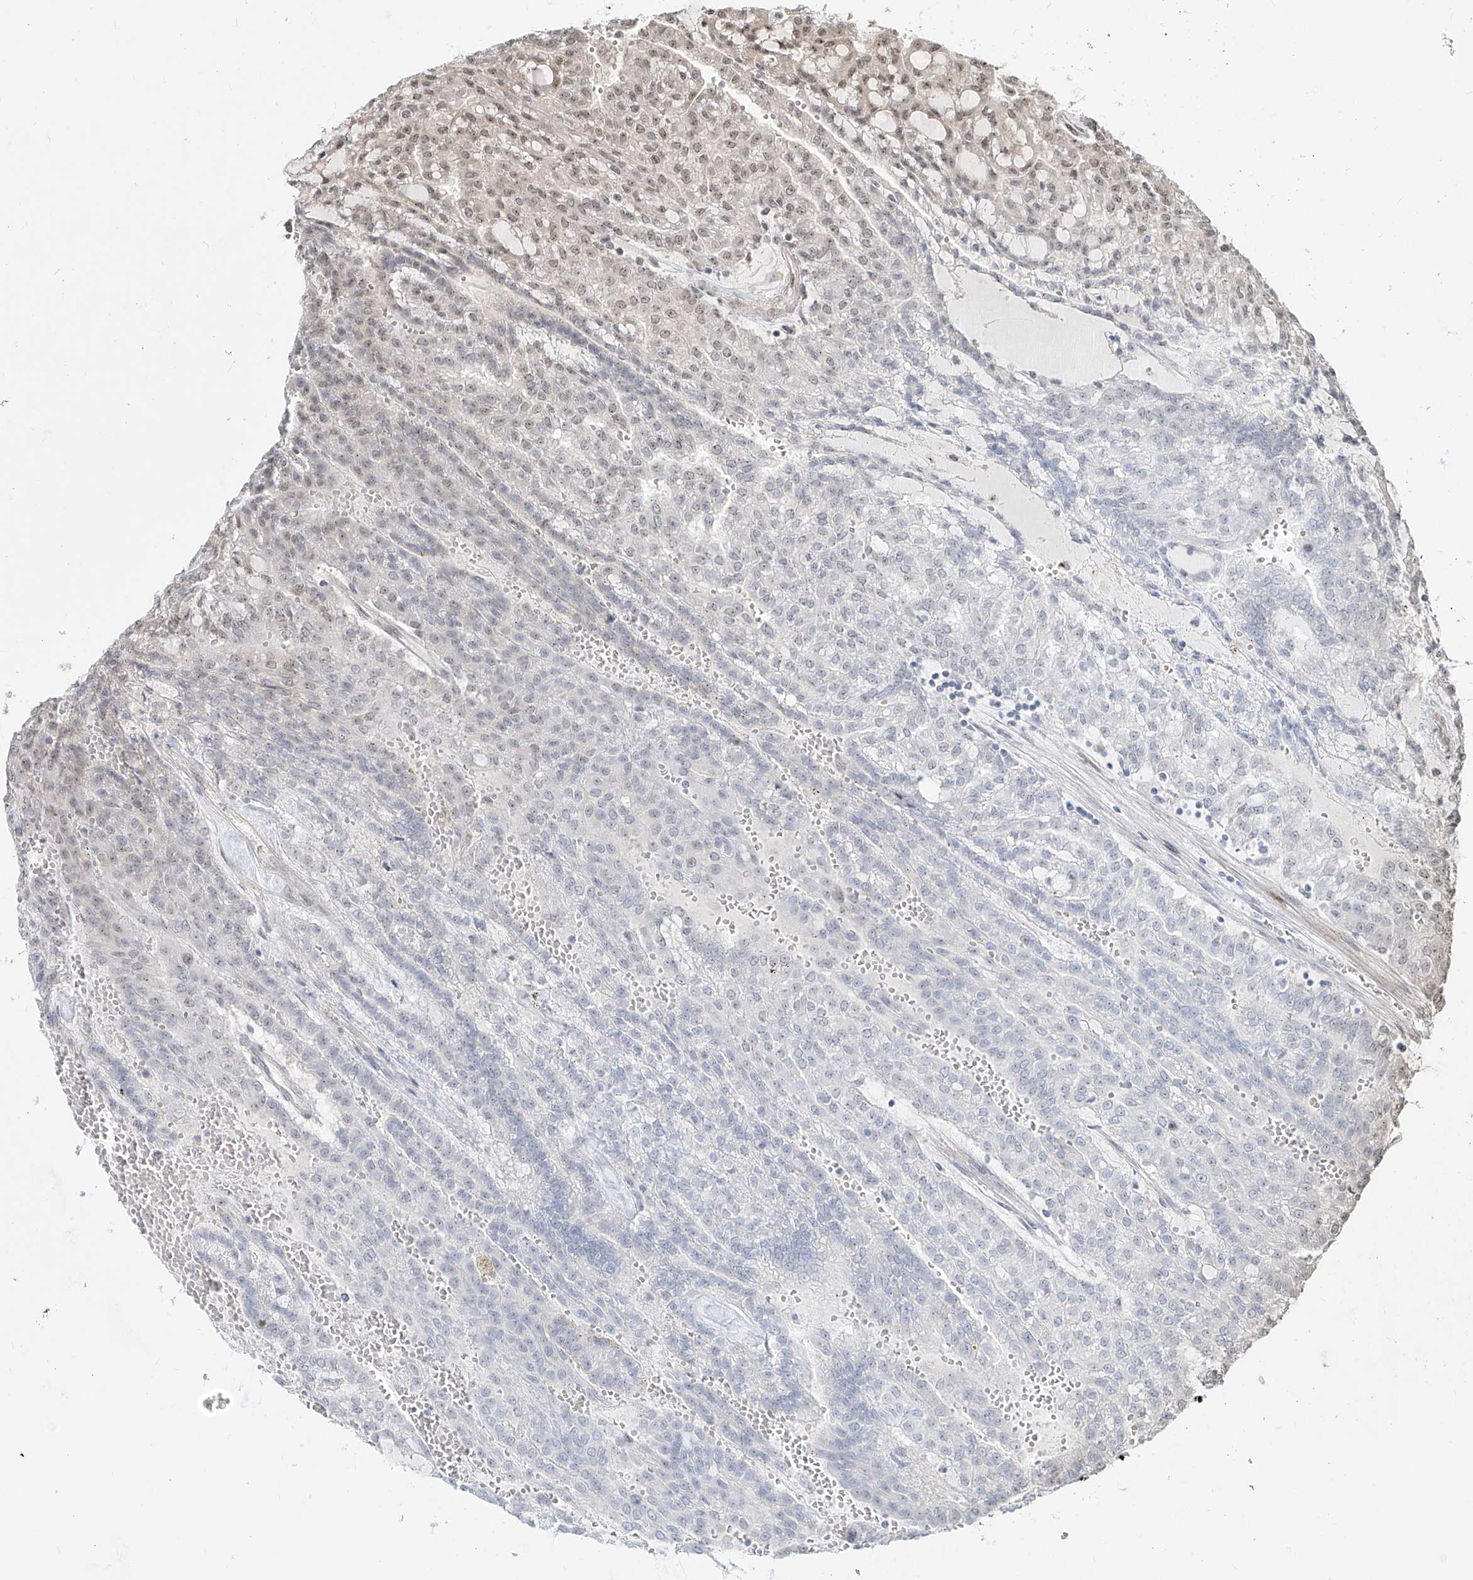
{"staining": {"intensity": "weak", "quantity": "25%-75%", "location": "nuclear"}, "tissue": "renal cancer", "cell_type": "Tumor cells", "image_type": "cancer", "snomed": [{"axis": "morphology", "description": "Adenocarcinoma, NOS"}, {"axis": "topography", "description": "Kidney"}], "caption": "Immunohistochemistry of human renal adenocarcinoma reveals low levels of weak nuclear staining in about 25%-75% of tumor cells. (DAB (3,3'-diaminobenzidine) IHC with brightfield microscopy, high magnification).", "gene": "ZNF710", "patient": {"sex": "male", "age": 63}}